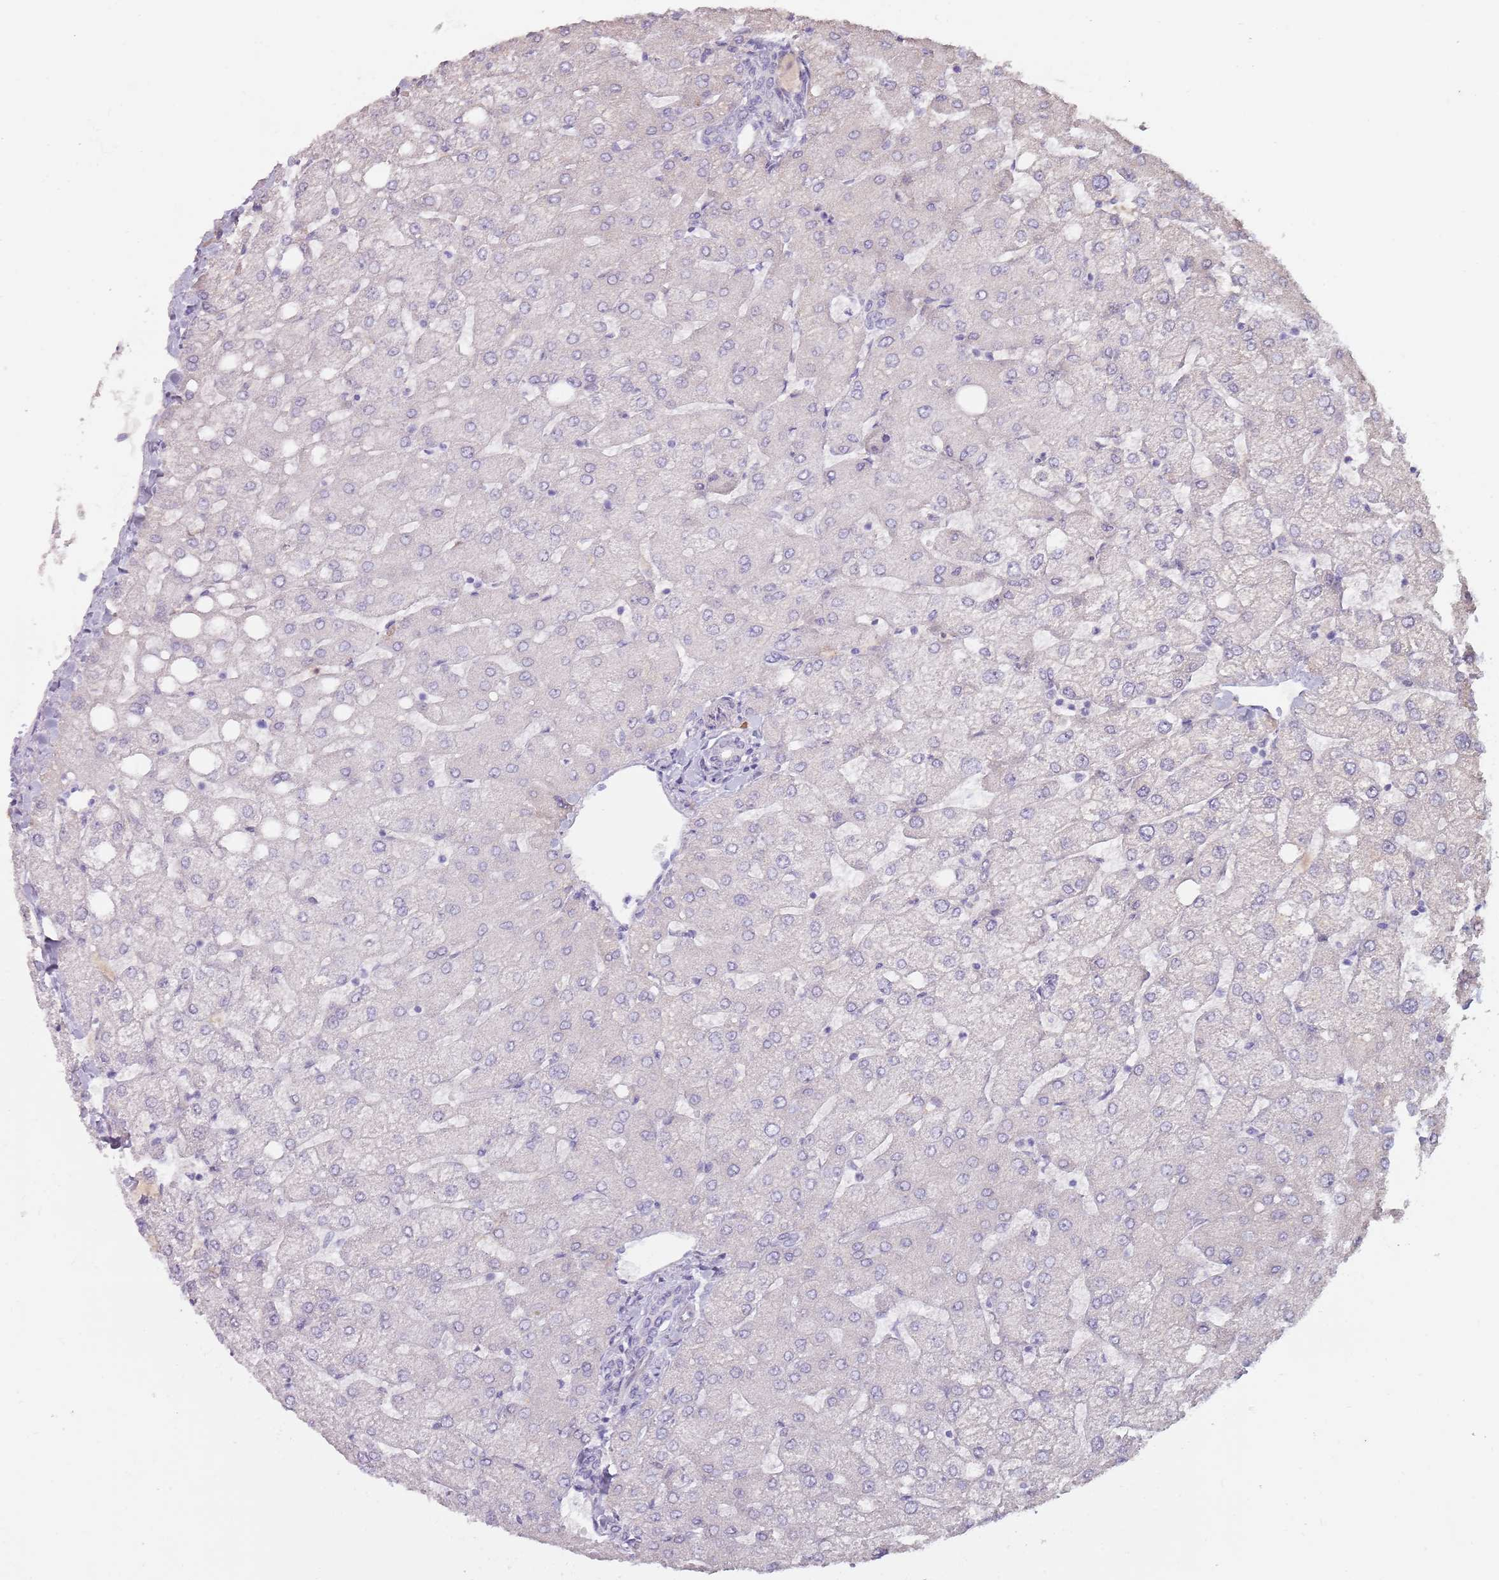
{"staining": {"intensity": "negative", "quantity": "none", "location": "none"}, "tissue": "liver", "cell_type": "Cholangiocytes", "image_type": "normal", "snomed": [{"axis": "morphology", "description": "Normal tissue, NOS"}, {"axis": "topography", "description": "Liver"}], "caption": "Immunohistochemistry (IHC) photomicrograph of unremarkable liver: human liver stained with DAB exhibits no significant protein expression in cholangiocytes.", "gene": "DXO", "patient": {"sex": "female", "age": 54}}